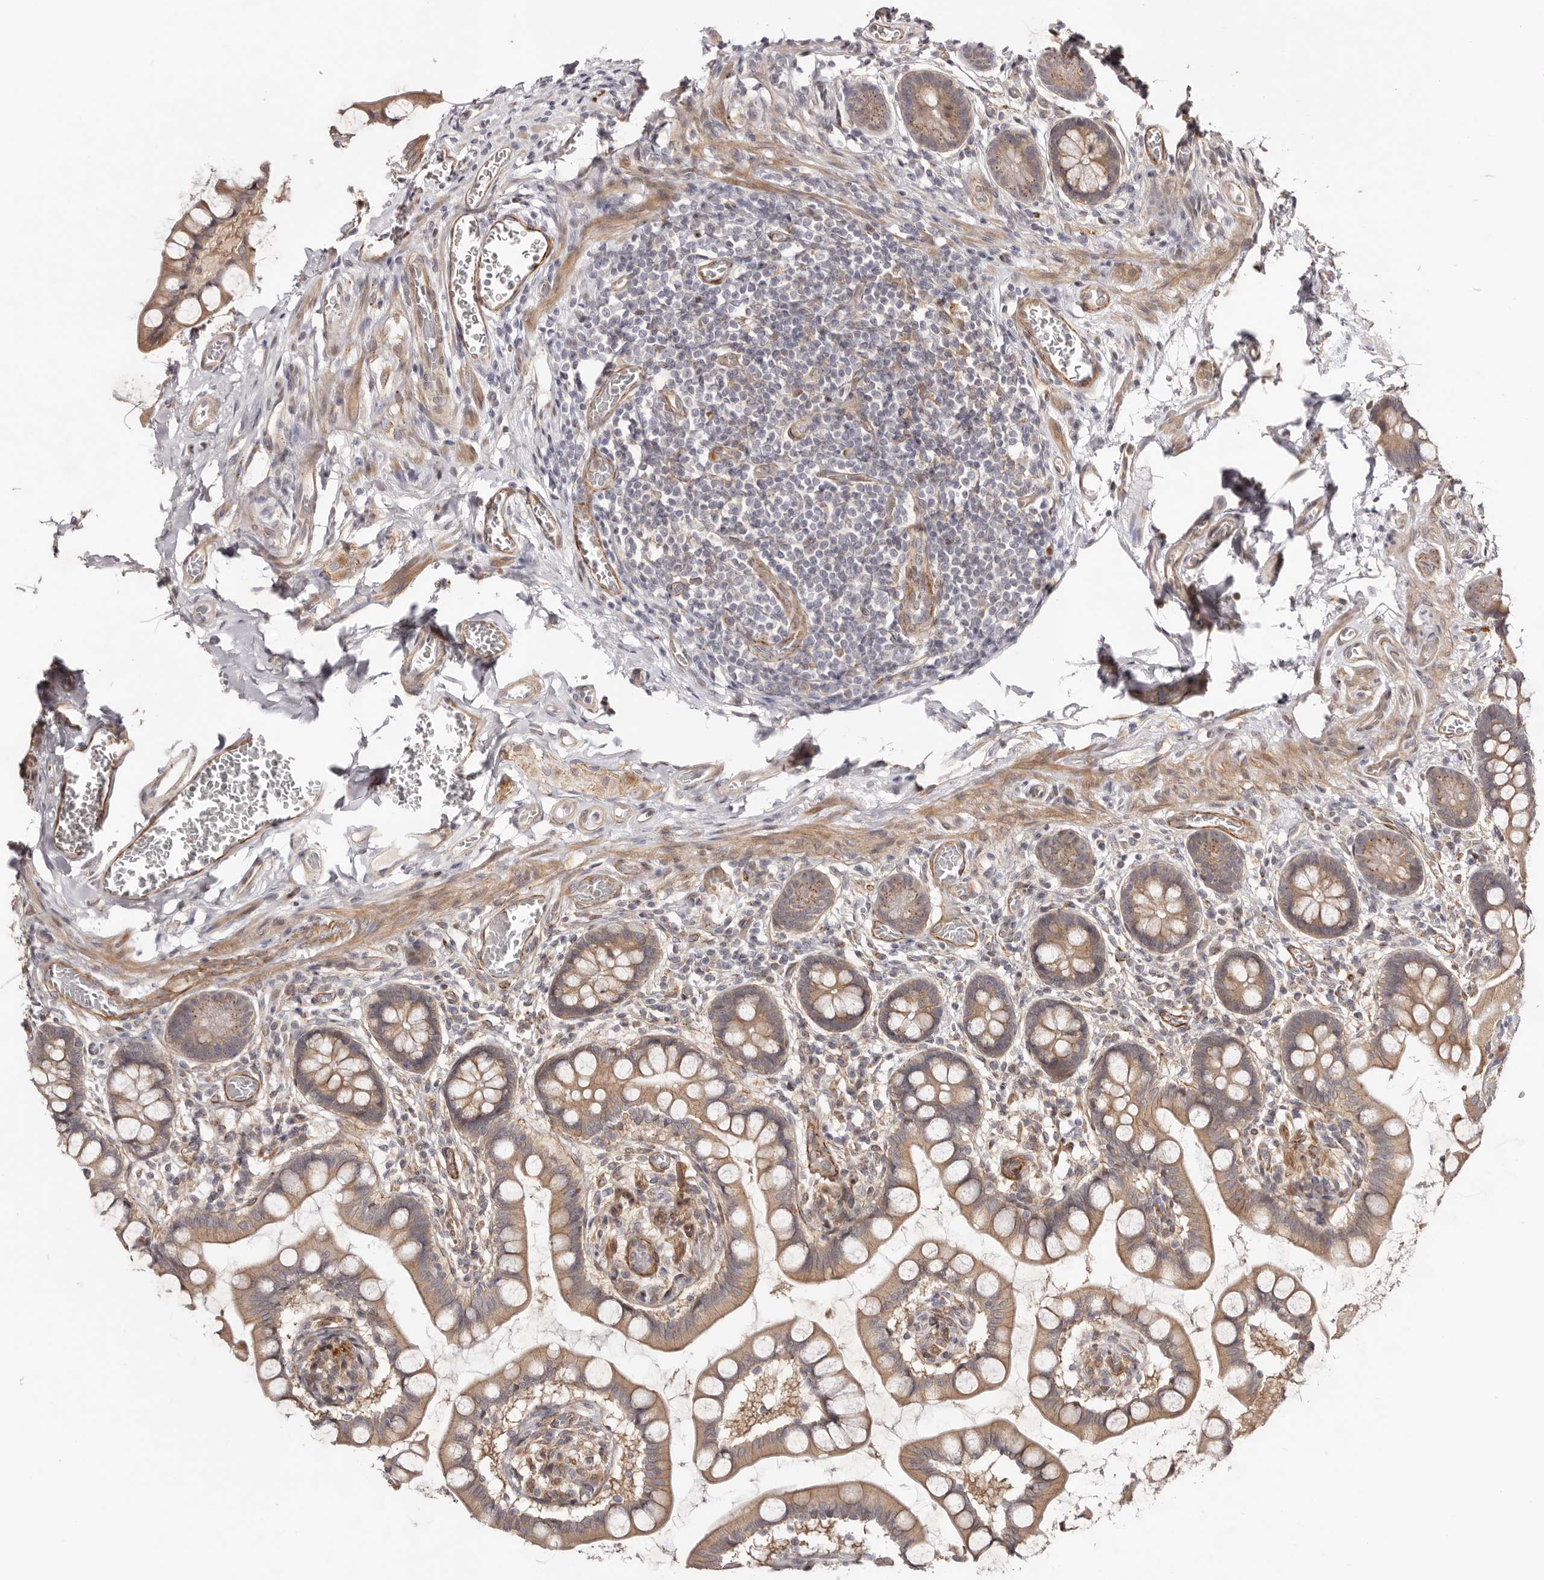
{"staining": {"intensity": "moderate", "quantity": ">75%", "location": "cytoplasmic/membranous"}, "tissue": "small intestine", "cell_type": "Glandular cells", "image_type": "normal", "snomed": [{"axis": "morphology", "description": "Normal tissue, NOS"}, {"axis": "topography", "description": "Small intestine"}], "caption": "A histopathology image of human small intestine stained for a protein shows moderate cytoplasmic/membranous brown staining in glandular cells. The staining was performed using DAB, with brown indicating positive protein expression. Nuclei are stained blue with hematoxylin.", "gene": "MICAL2", "patient": {"sex": "male", "age": 52}}